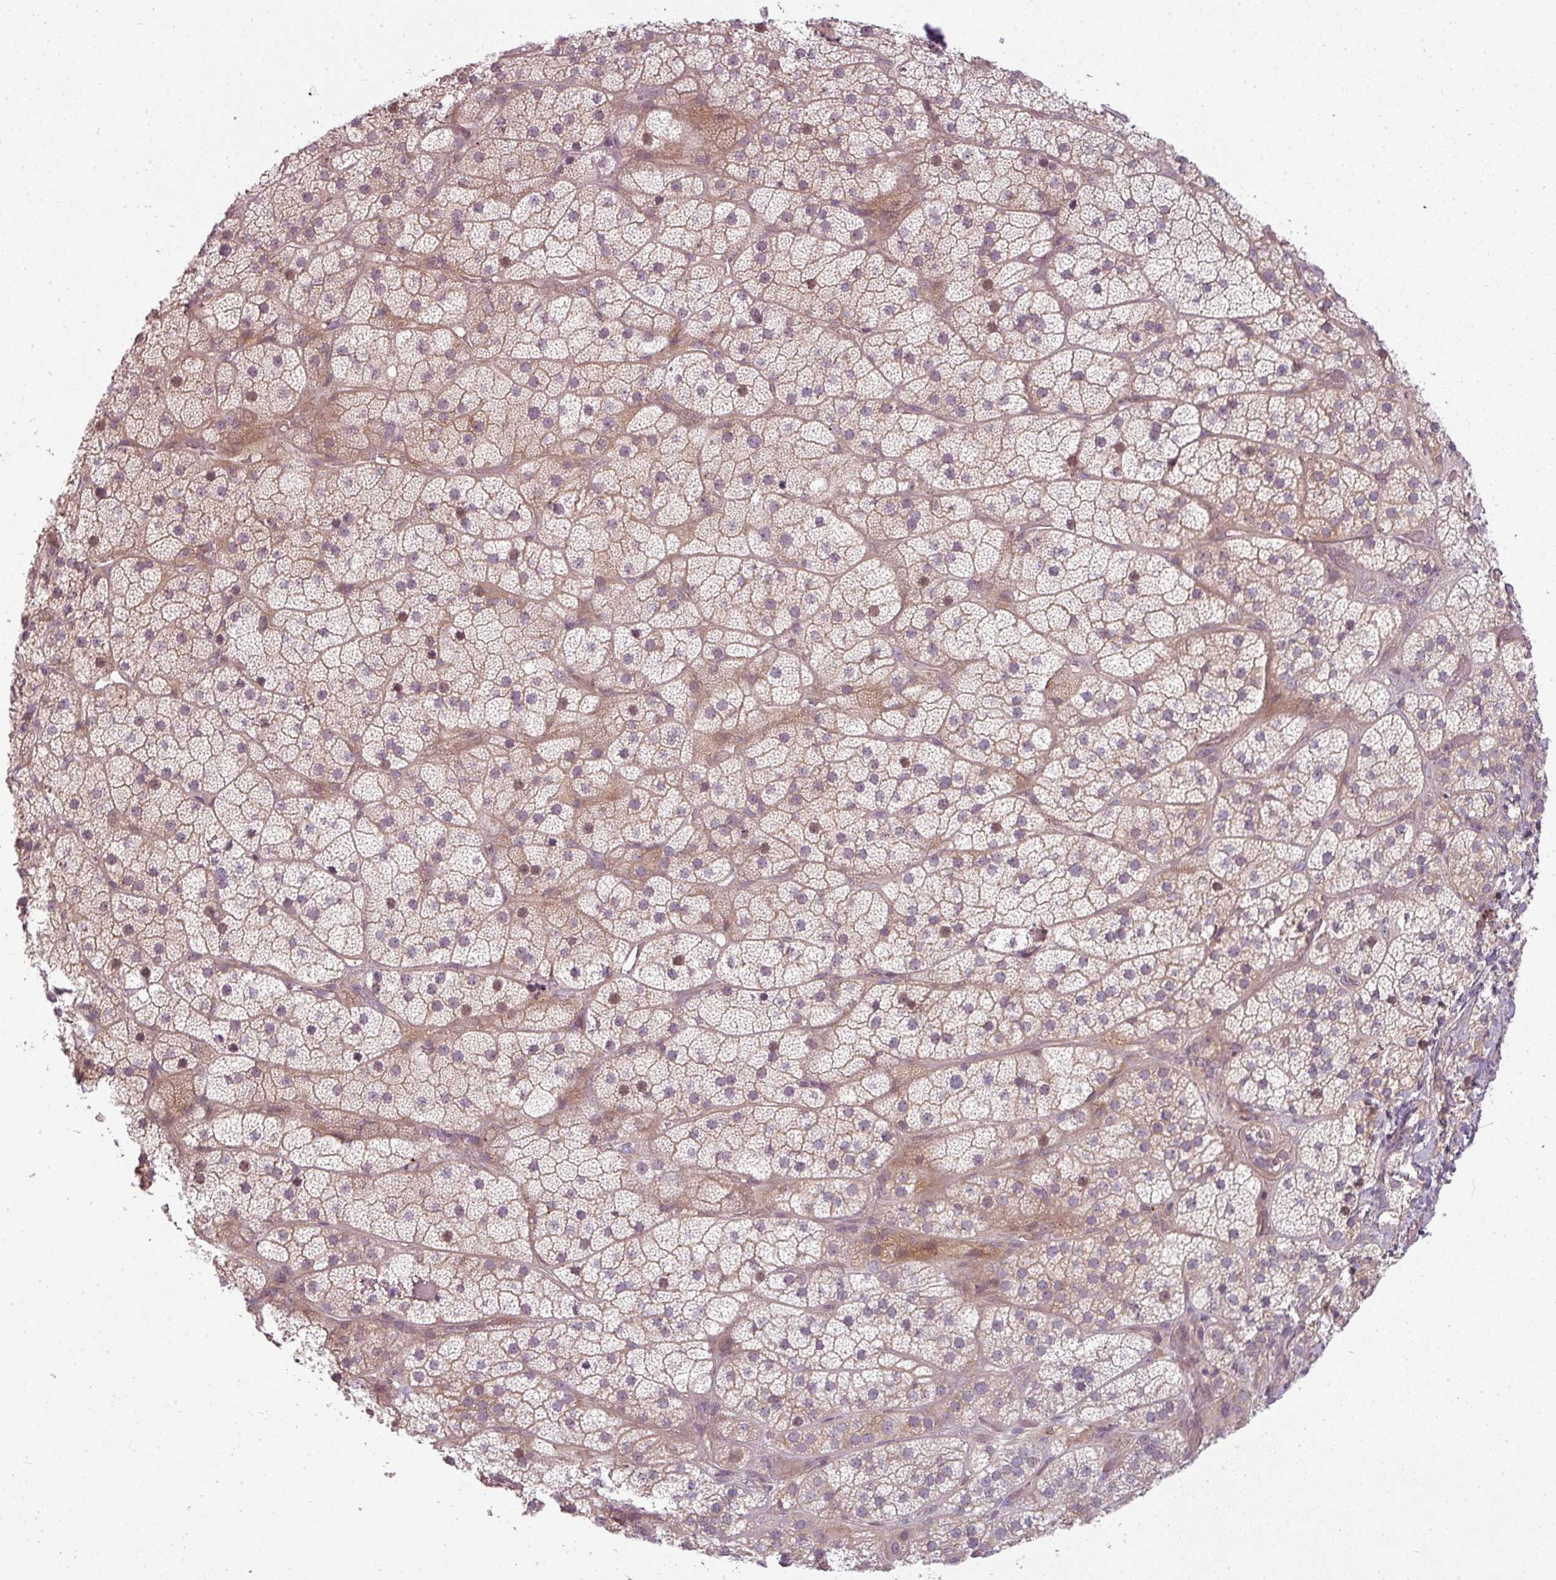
{"staining": {"intensity": "moderate", "quantity": "25%-75%", "location": "cytoplasmic/membranous"}, "tissue": "adrenal gland", "cell_type": "Glandular cells", "image_type": "normal", "snomed": [{"axis": "morphology", "description": "Normal tissue, NOS"}, {"axis": "topography", "description": "Adrenal gland"}], "caption": "Adrenal gland stained with a protein marker shows moderate staining in glandular cells.", "gene": "SLC16A9", "patient": {"sex": "male", "age": 57}}